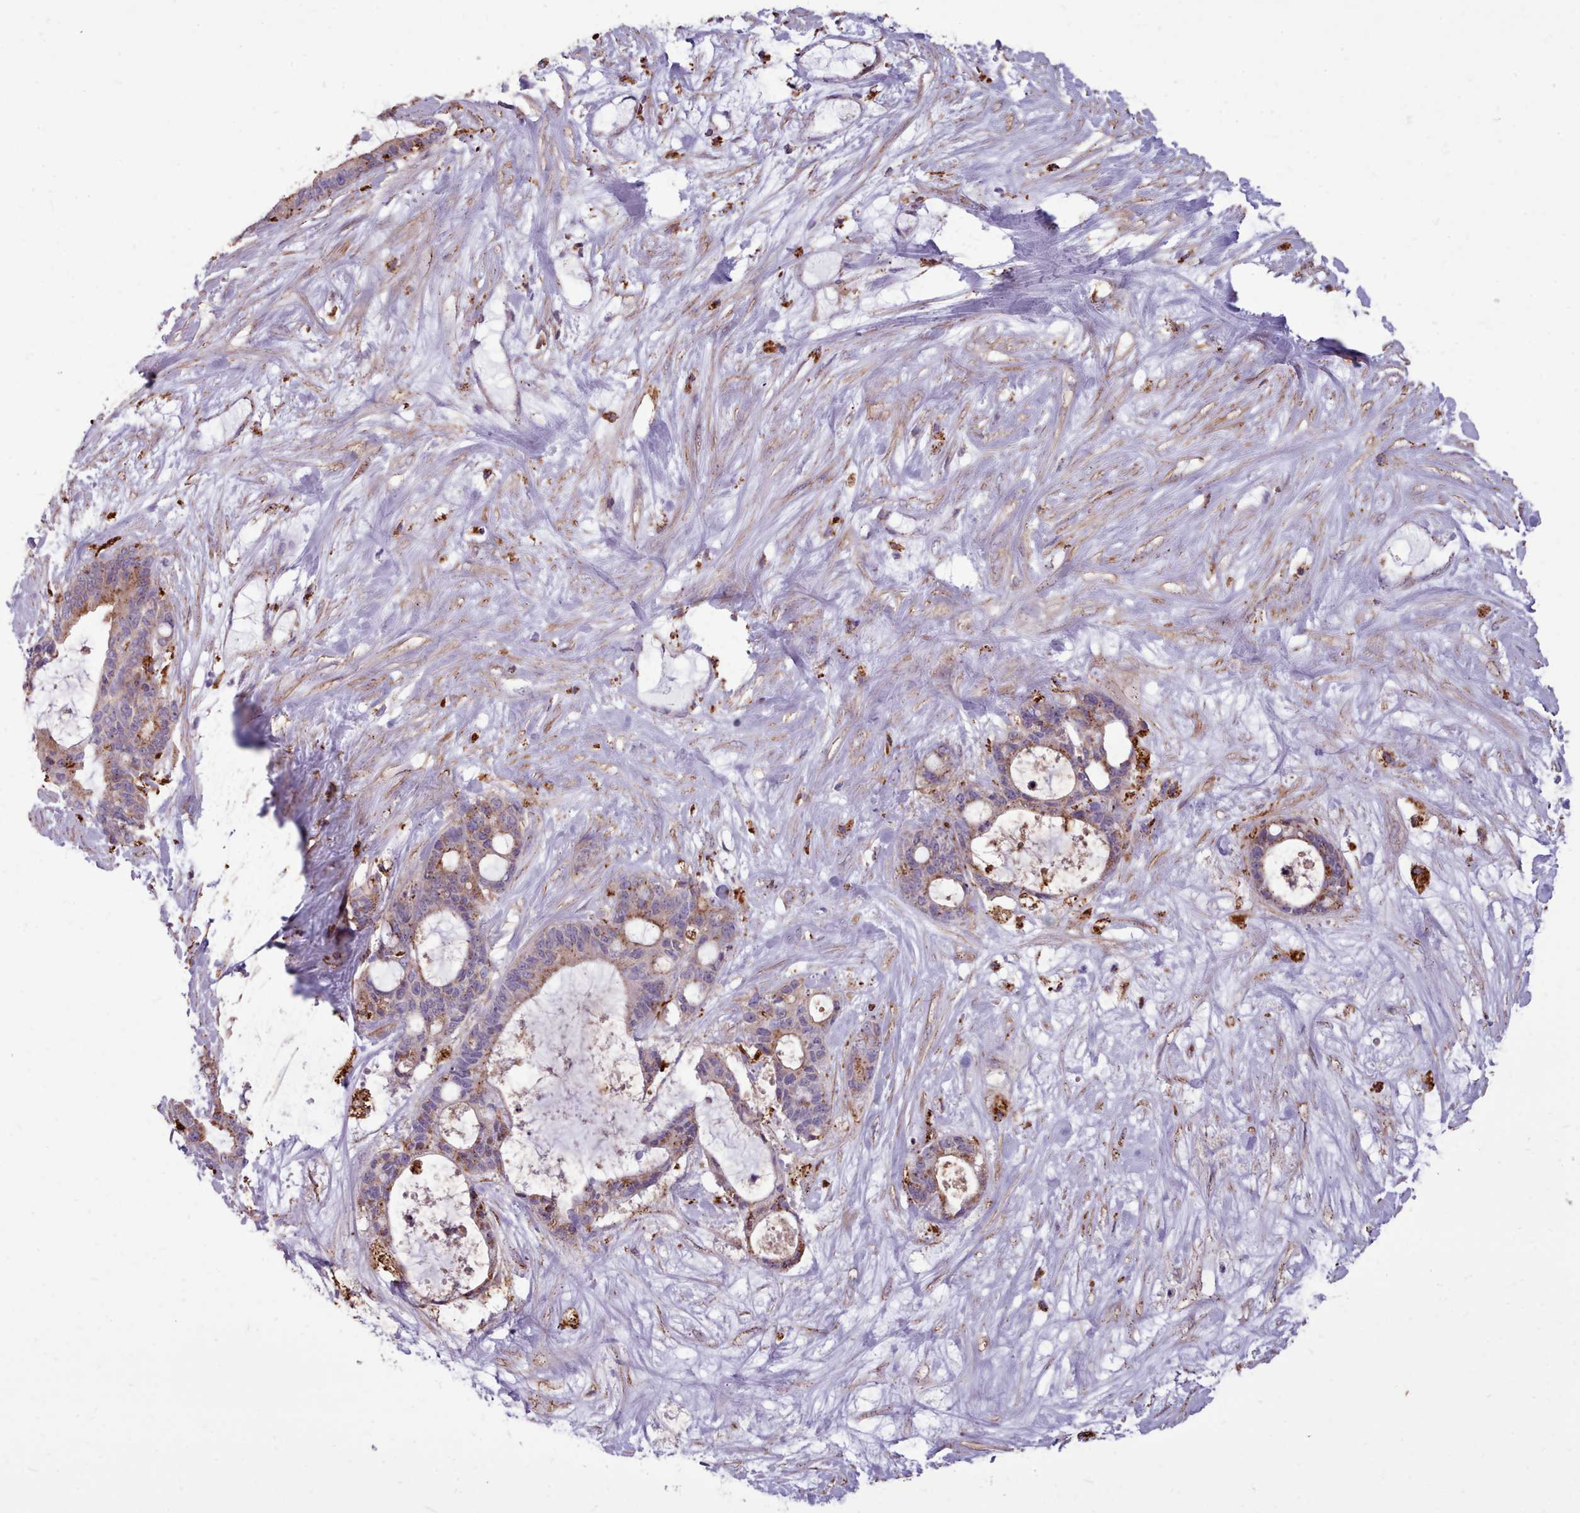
{"staining": {"intensity": "weak", "quantity": "<25%", "location": "cytoplasmic/membranous"}, "tissue": "liver cancer", "cell_type": "Tumor cells", "image_type": "cancer", "snomed": [{"axis": "morphology", "description": "Normal tissue, NOS"}, {"axis": "morphology", "description": "Cholangiocarcinoma"}, {"axis": "topography", "description": "Liver"}, {"axis": "topography", "description": "Peripheral nerve tissue"}], "caption": "Immunohistochemistry (IHC) photomicrograph of neoplastic tissue: cholangiocarcinoma (liver) stained with DAB (3,3'-diaminobenzidine) demonstrates no significant protein expression in tumor cells.", "gene": "PACSIN3", "patient": {"sex": "female", "age": 73}}